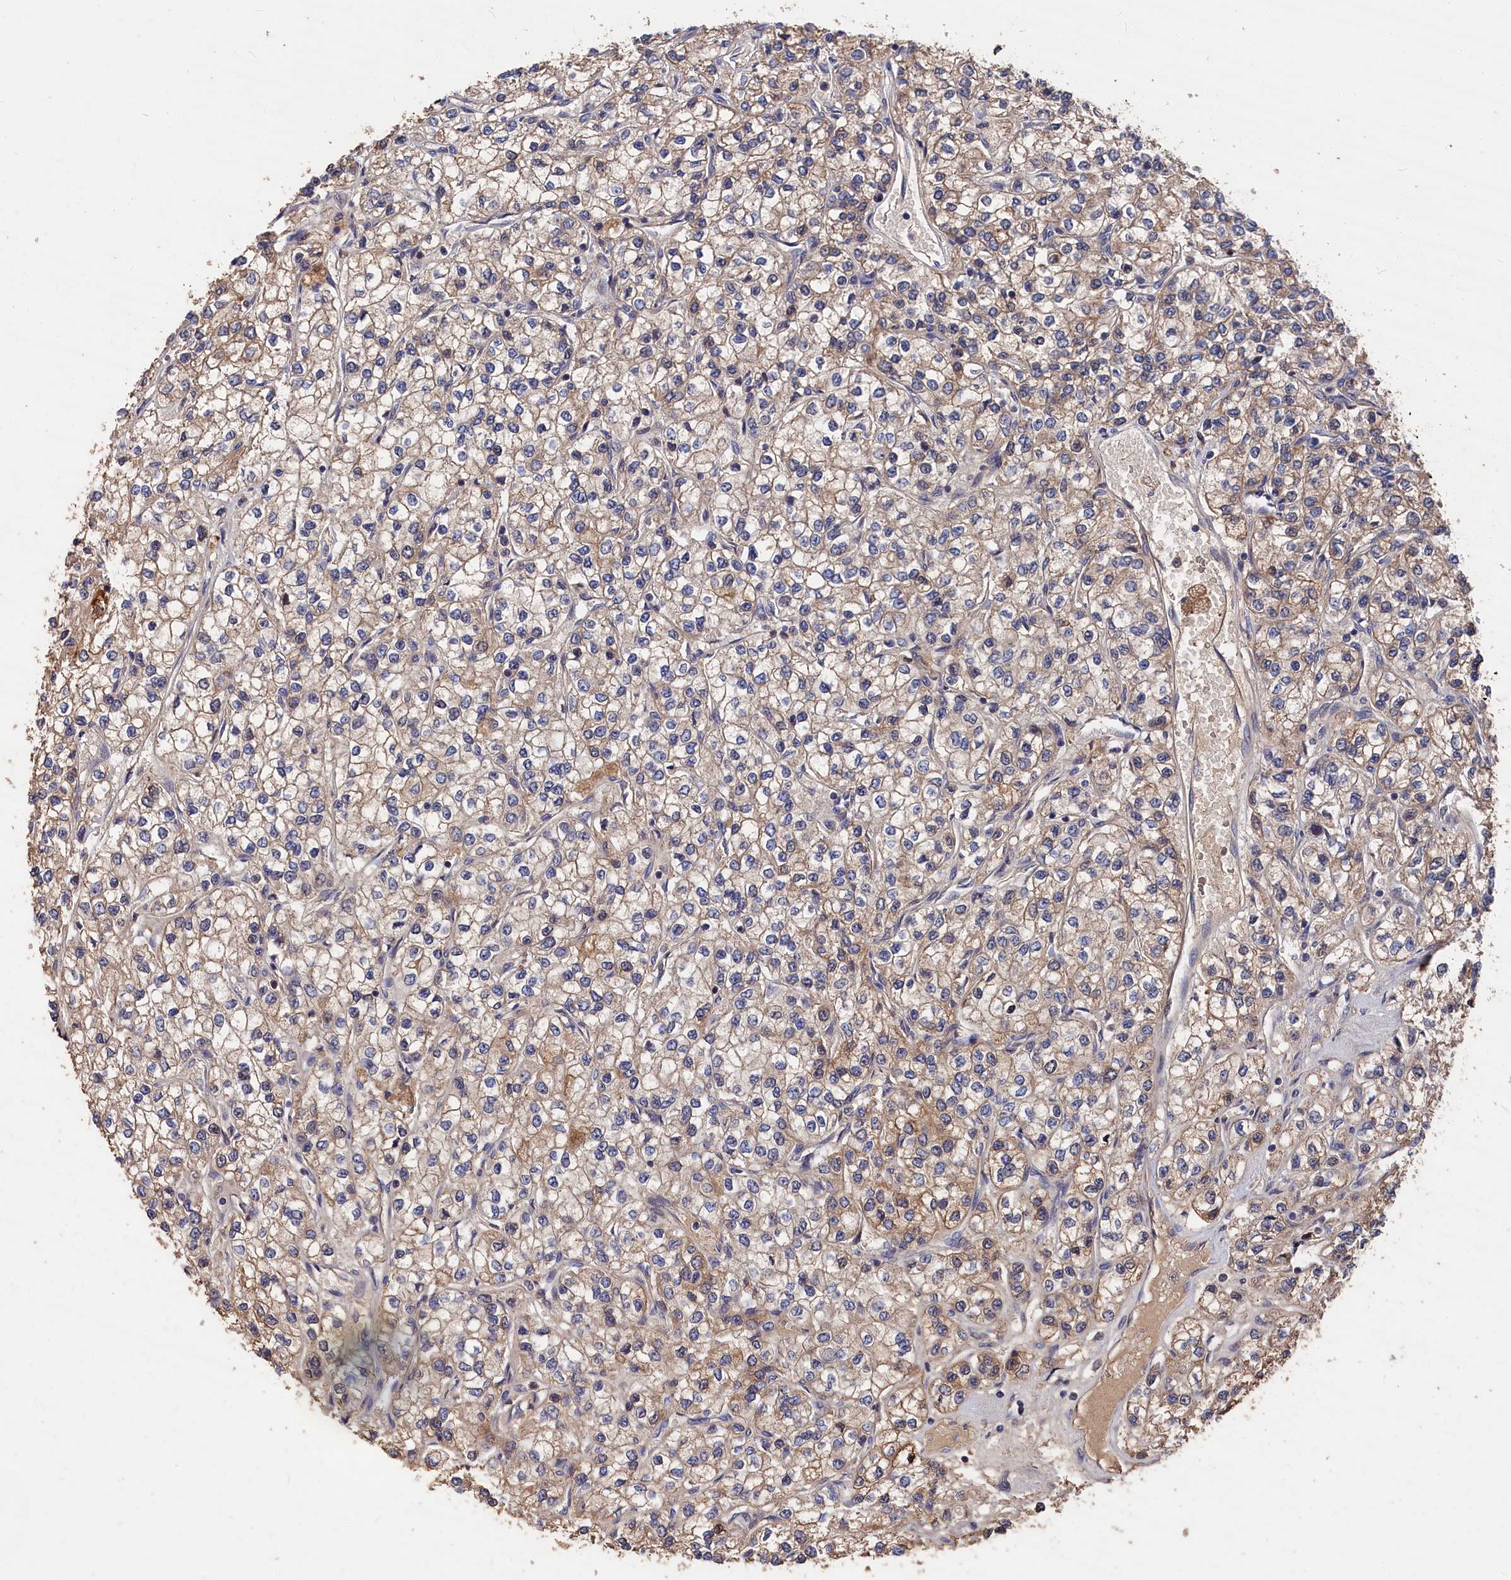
{"staining": {"intensity": "weak", "quantity": "25%-75%", "location": "cytoplasmic/membranous"}, "tissue": "renal cancer", "cell_type": "Tumor cells", "image_type": "cancer", "snomed": [{"axis": "morphology", "description": "Adenocarcinoma, NOS"}, {"axis": "topography", "description": "Kidney"}], "caption": "Protein staining by immunohistochemistry exhibits weak cytoplasmic/membranous staining in about 25%-75% of tumor cells in renal adenocarcinoma. (DAB IHC, brown staining for protein, blue staining for nuclei).", "gene": "RMI2", "patient": {"sex": "male", "age": 80}}